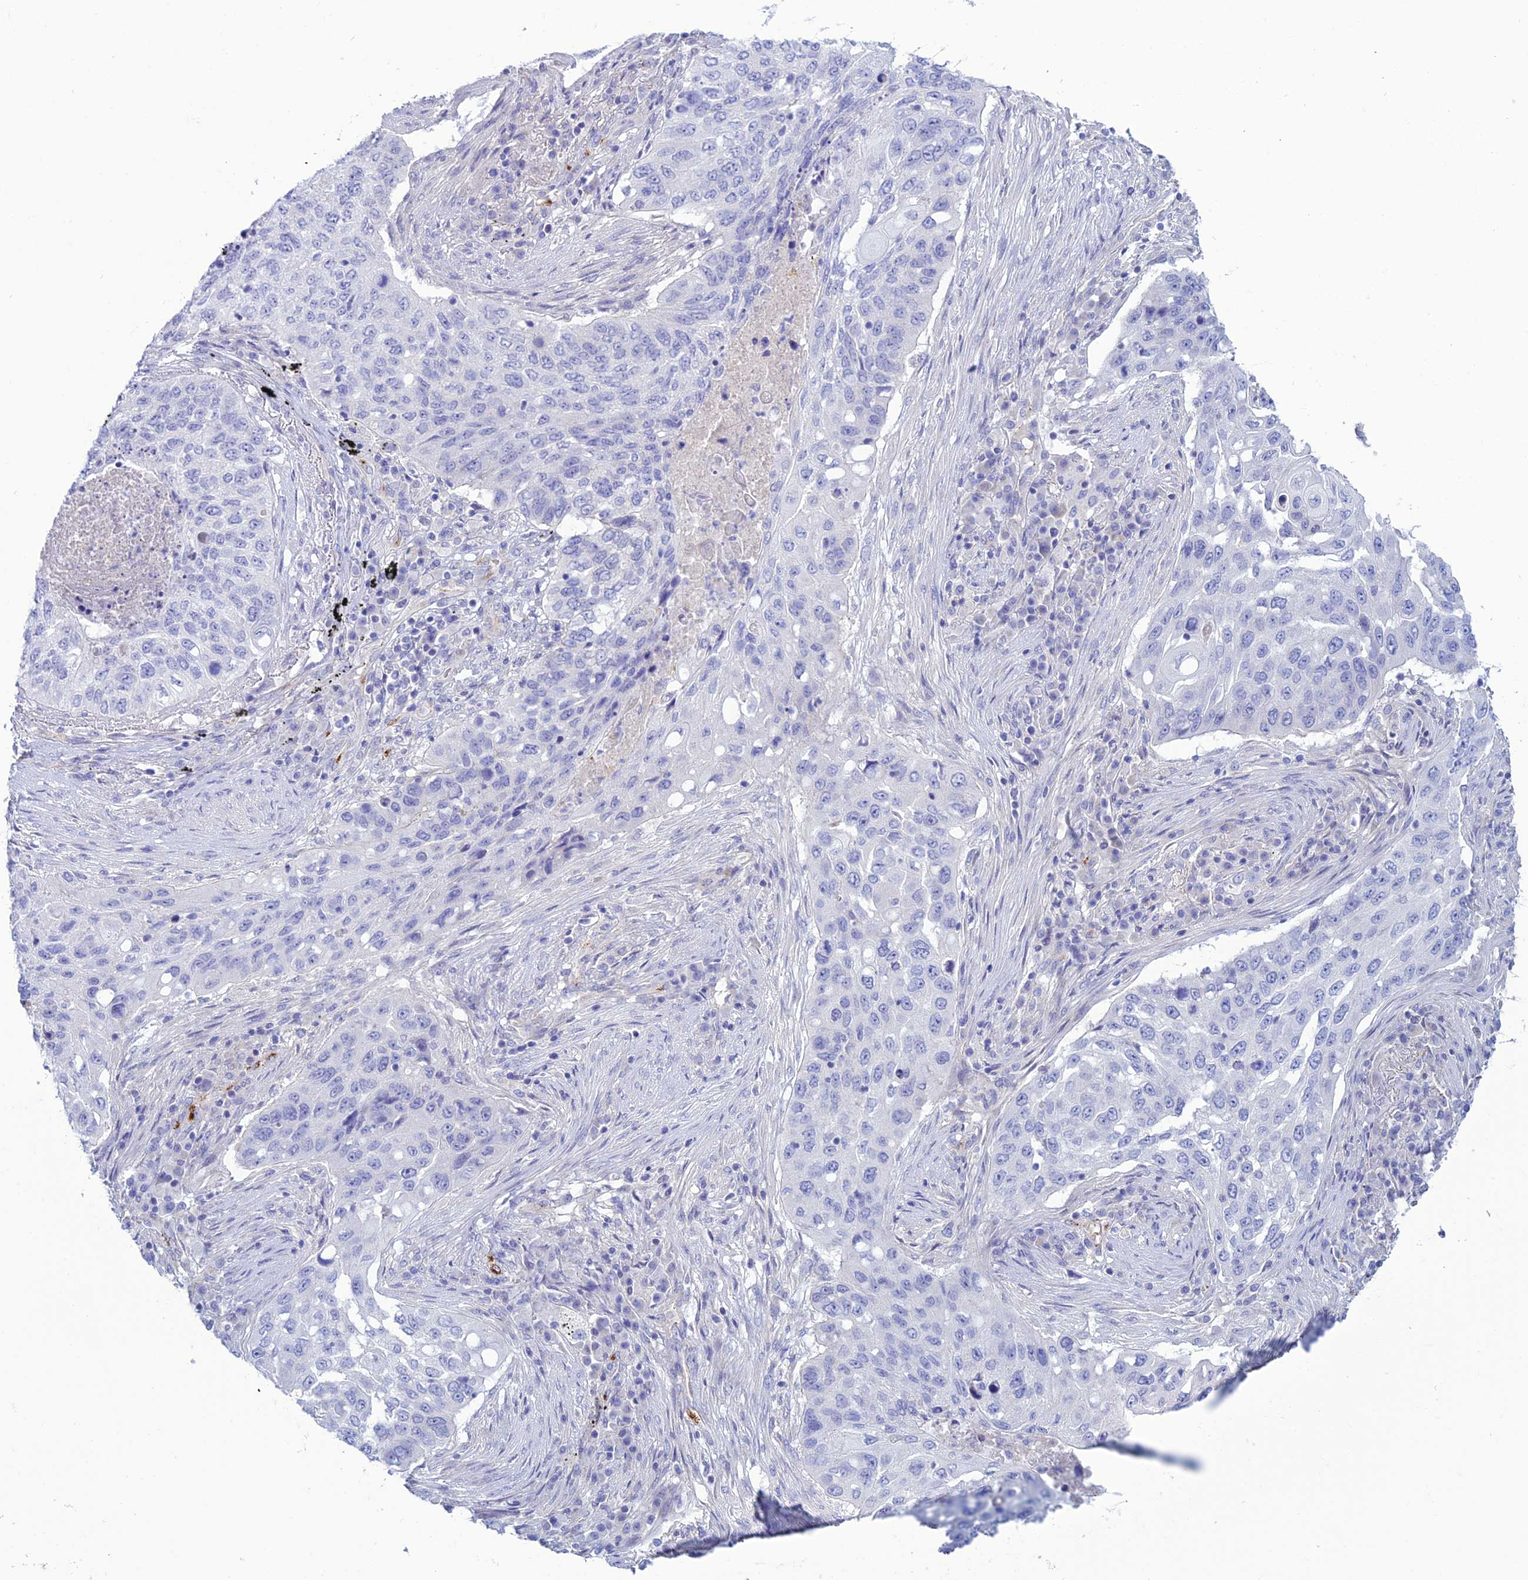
{"staining": {"intensity": "negative", "quantity": "none", "location": "none"}, "tissue": "lung cancer", "cell_type": "Tumor cells", "image_type": "cancer", "snomed": [{"axis": "morphology", "description": "Squamous cell carcinoma, NOS"}, {"axis": "topography", "description": "Lung"}], "caption": "Lung squamous cell carcinoma stained for a protein using immunohistochemistry reveals no staining tumor cells.", "gene": "CDC42EP5", "patient": {"sex": "female", "age": 63}}